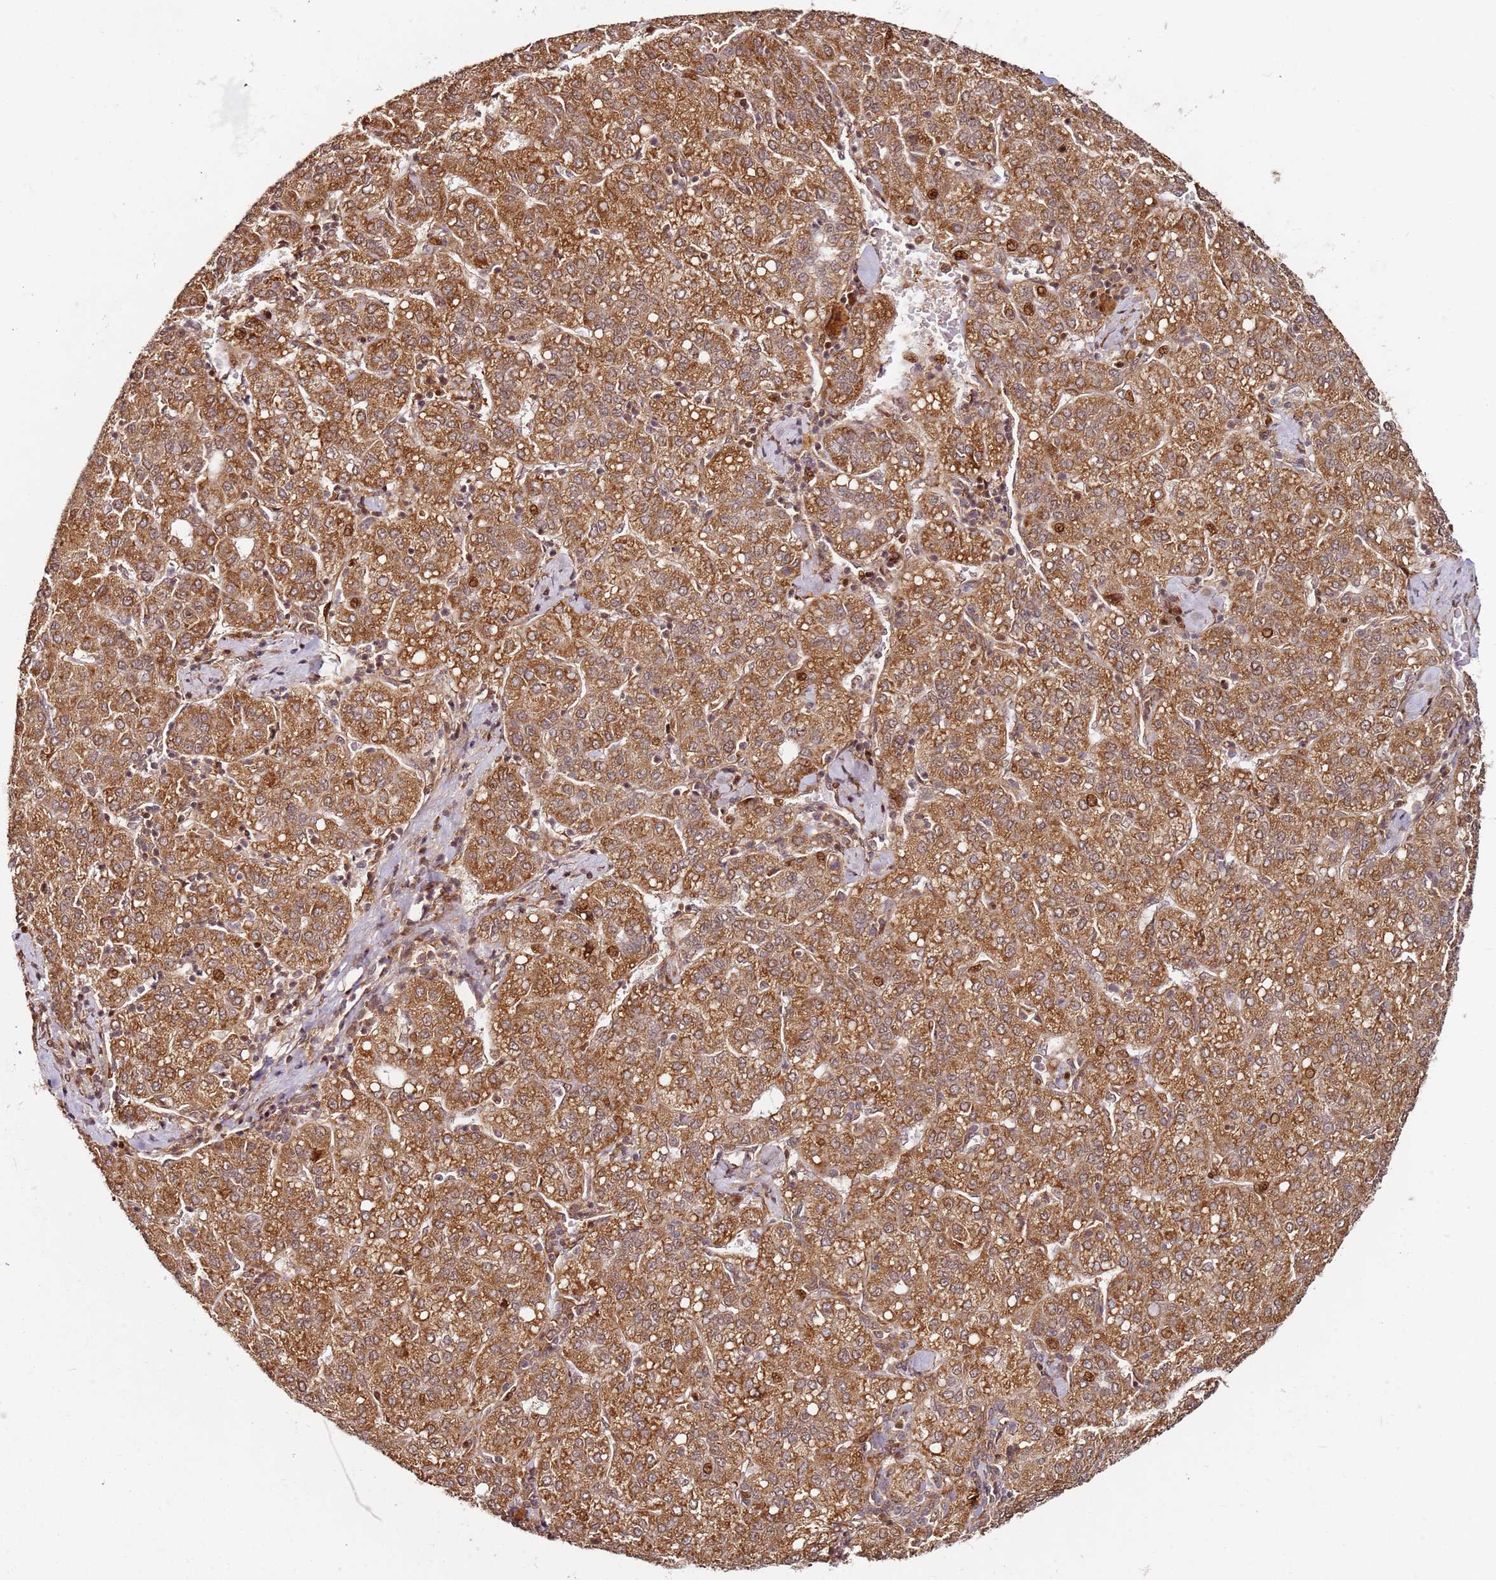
{"staining": {"intensity": "strong", "quantity": ">75%", "location": "cytoplasmic/membranous"}, "tissue": "liver cancer", "cell_type": "Tumor cells", "image_type": "cancer", "snomed": [{"axis": "morphology", "description": "Carcinoma, Hepatocellular, NOS"}, {"axis": "topography", "description": "Liver"}], "caption": "Immunohistochemistry (DAB) staining of human hepatocellular carcinoma (liver) demonstrates strong cytoplasmic/membranous protein expression in about >75% of tumor cells.", "gene": "RPS3A", "patient": {"sex": "male", "age": 65}}